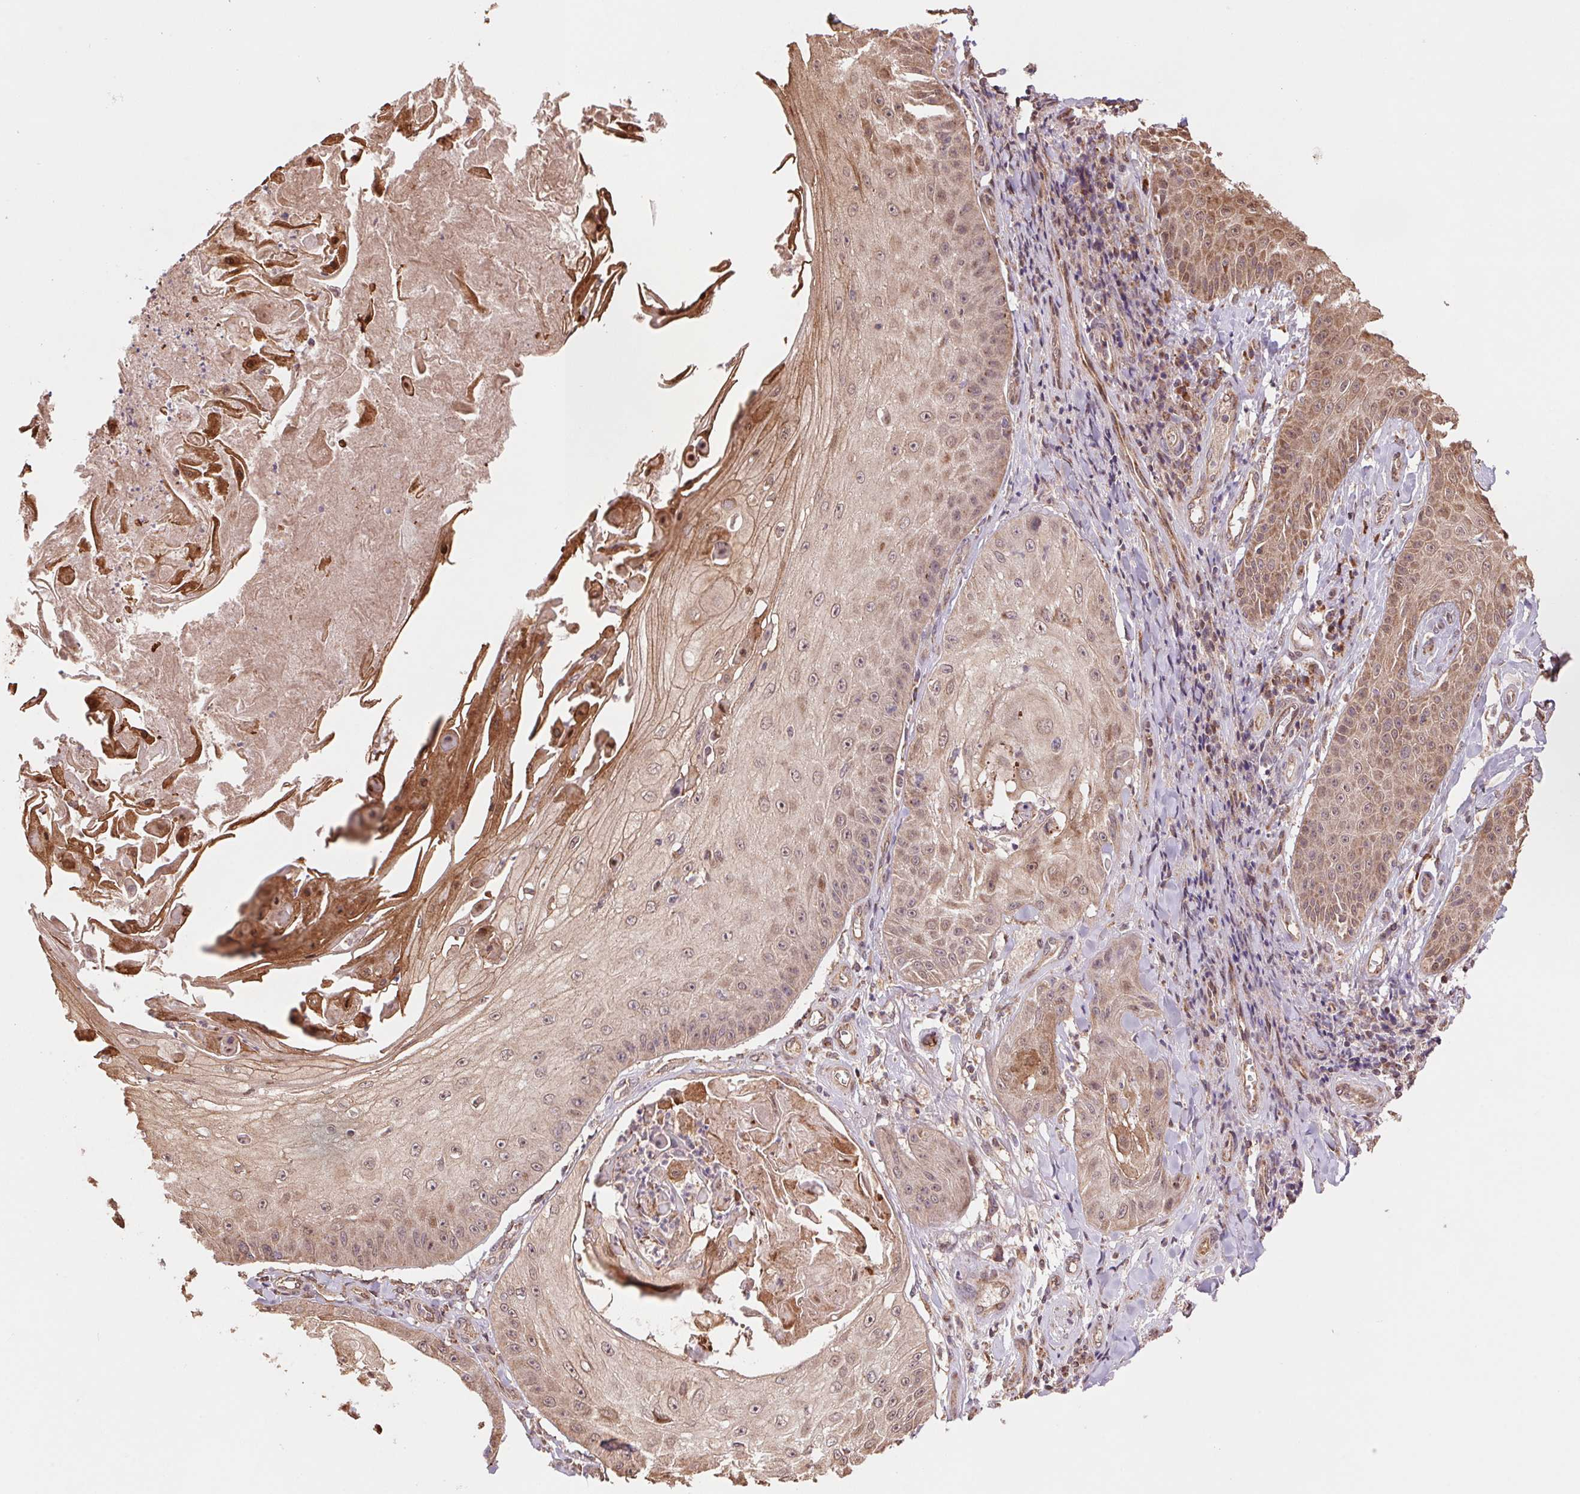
{"staining": {"intensity": "weak", "quantity": "25%-75%", "location": "cytoplasmic/membranous,nuclear"}, "tissue": "skin cancer", "cell_type": "Tumor cells", "image_type": "cancer", "snomed": [{"axis": "morphology", "description": "Squamous cell carcinoma, NOS"}, {"axis": "topography", "description": "Skin"}], "caption": "There is low levels of weak cytoplasmic/membranous and nuclear expression in tumor cells of skin cancer (squamous cell carcinoma), as demonstrated by immunohistochemical staining (brown color).", "gene": "PDHA1", "patient": {"sex": "male", "age": 70}}